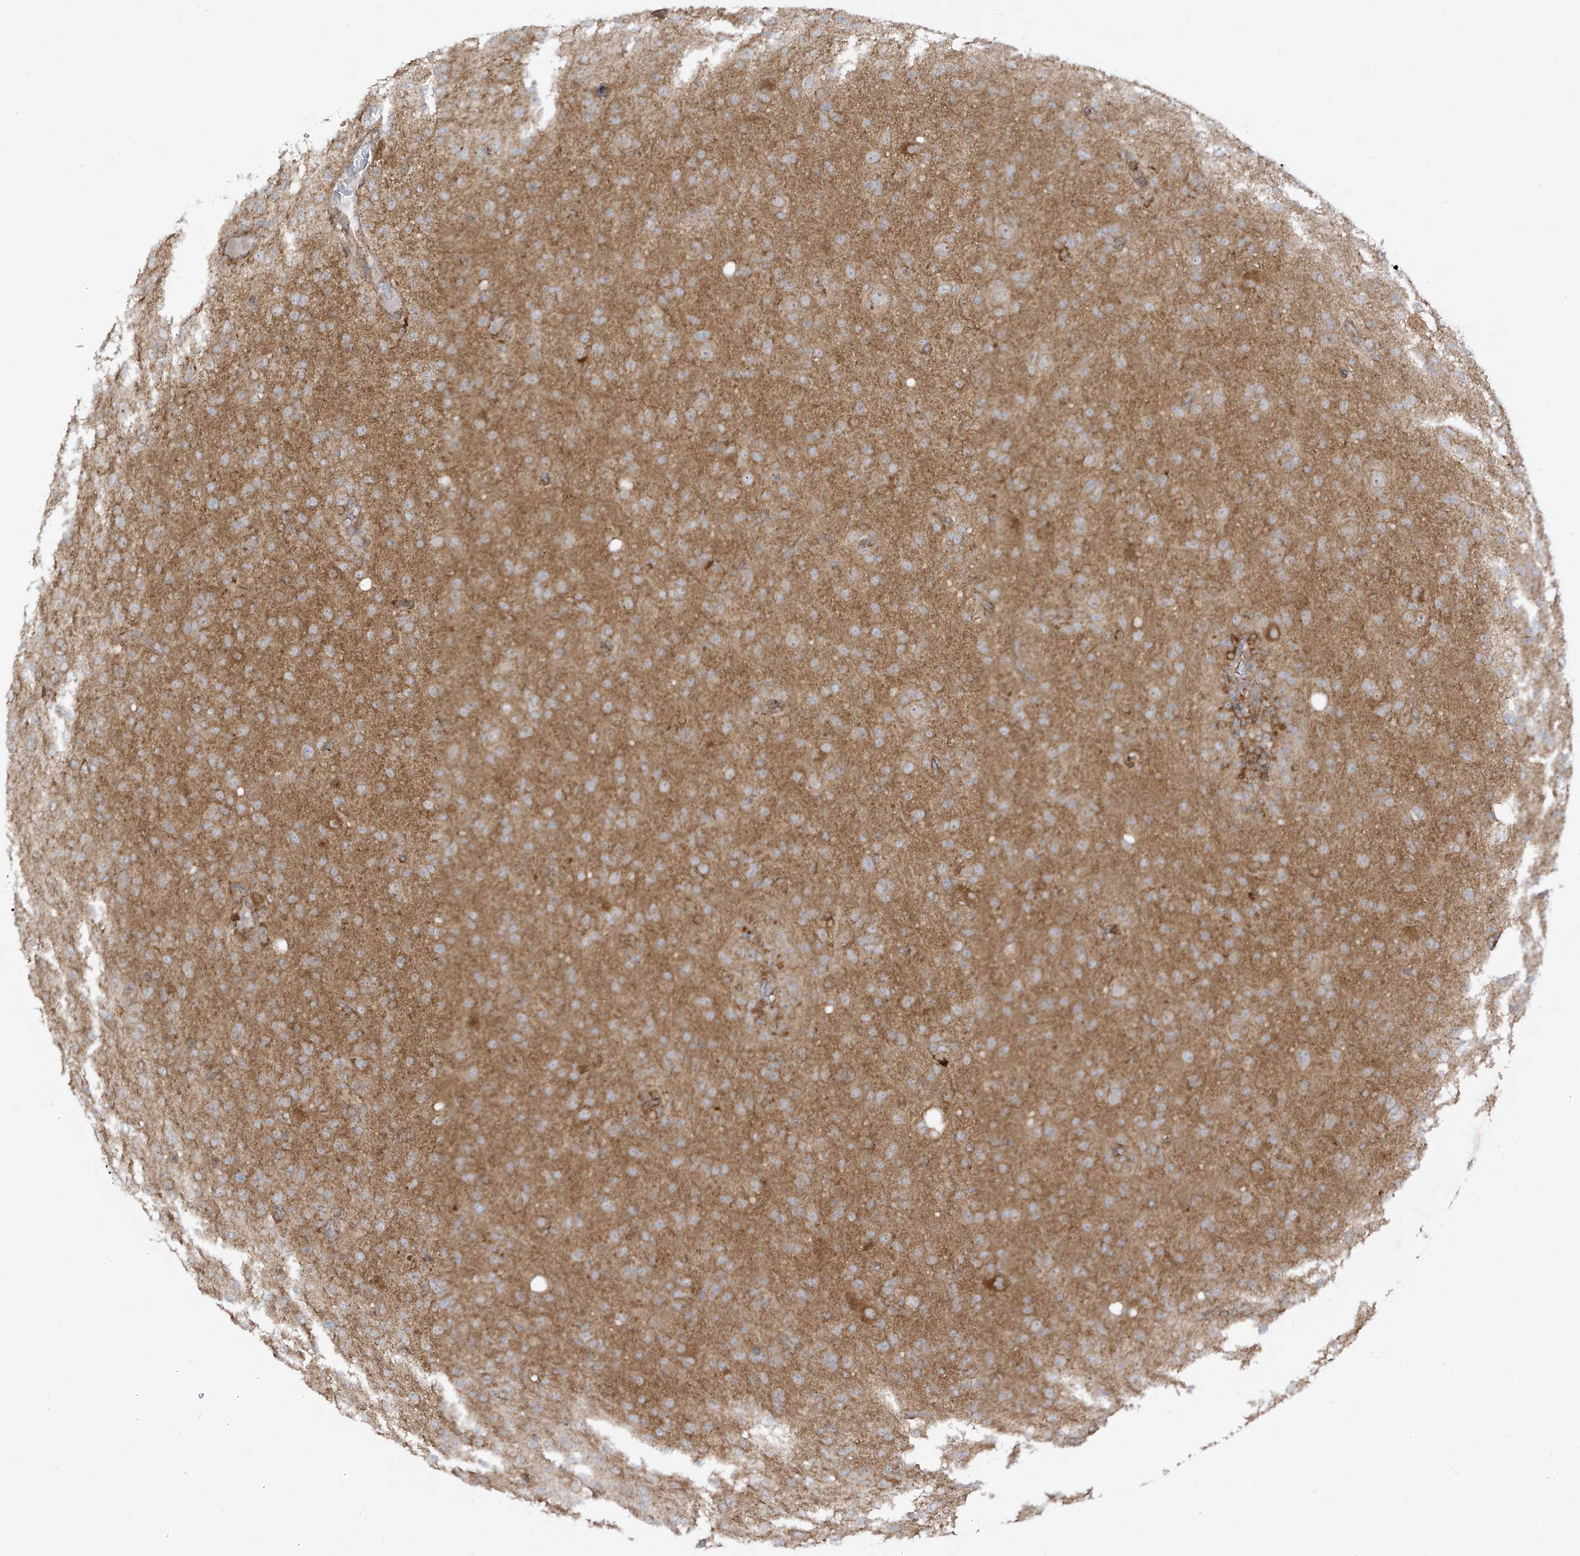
{"staining": {"intensity": "moderate", "quantity": ">75%", "location": "cytoplasmic/membranous"}, "tissue": "glioma", "cell_type": "Tumor cells", "image_type": "cancer", "snomed": [{"axis": "morphology", "description": "Glioma, malignant, High grade"}, {"axis": "topography", "description": "Brain"}], "caption": "Immunohistochemical staining of human glioma exhibits moderate cytoplasmic/membranous protein expression in about >75% of tumor cells. The protein of interest is shown in brown color, while the nuclei are stained blue.", "gene": "REPS1", "patient": {"sex": "female", "age": 57}}